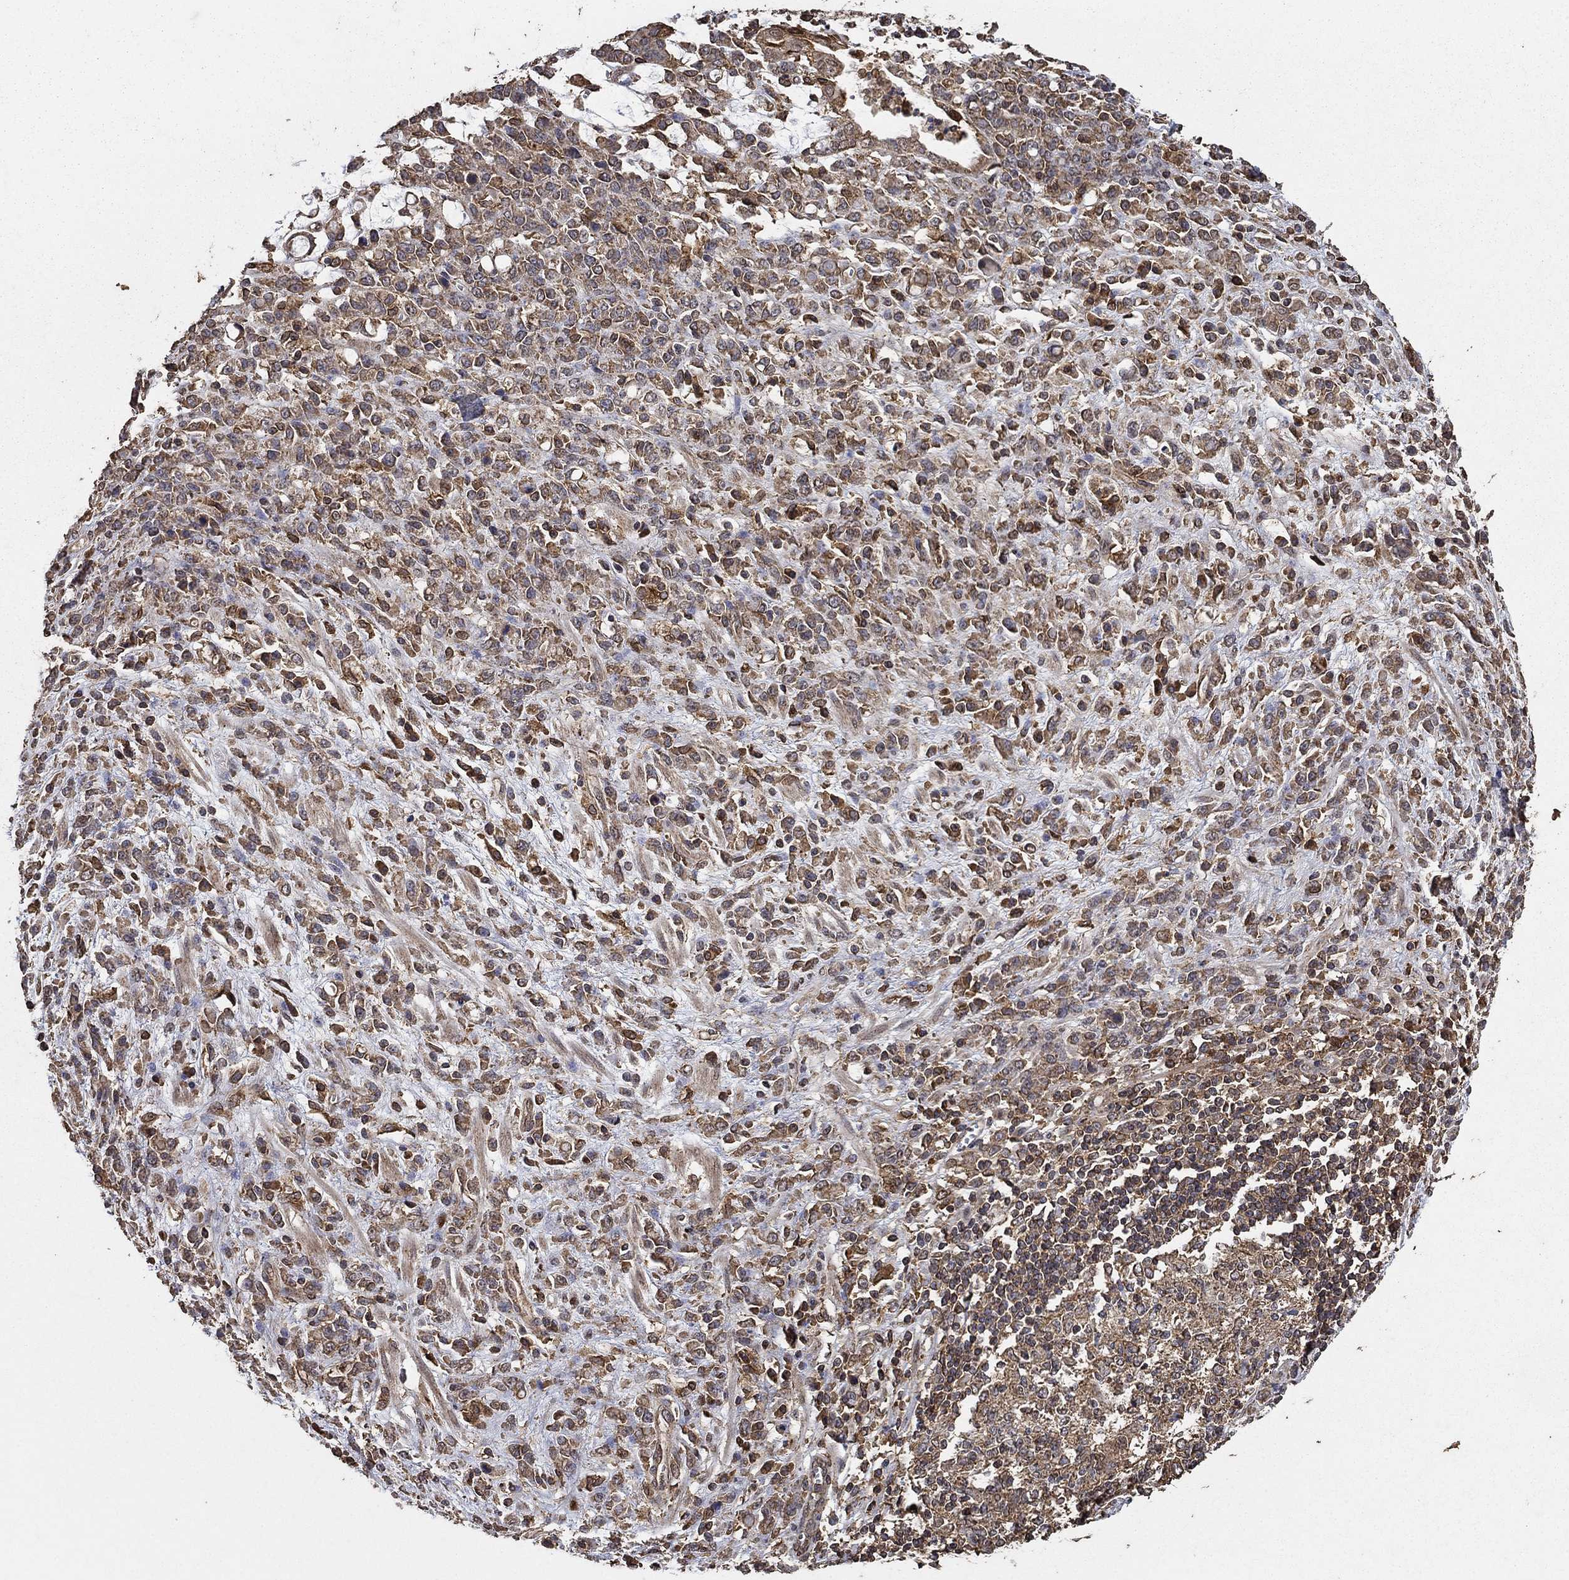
{"staining": {"intensity": "moderate", "quantity": "25%-75%", "location": "cytoplasmic/membranous"}, "tissue": "stomach cancer", "cell_type": "Tumor cells", "image_type": "cancer", "snomed": [{"axis": "morphology", "description": "Adenocarcinoma, NOS"}, {"axis": "topography", "description": "Stomach"}], "caption": "Immunohistochemistry (IHC) of human stomach cancer (adenocarcinoma) demonstrates medium levels of moderate cytoplasmic/membranous expression in about 25%-75% of tumor cells.", "gene": "IFRD1", "patient": {"sex": "female", "age": 57}}